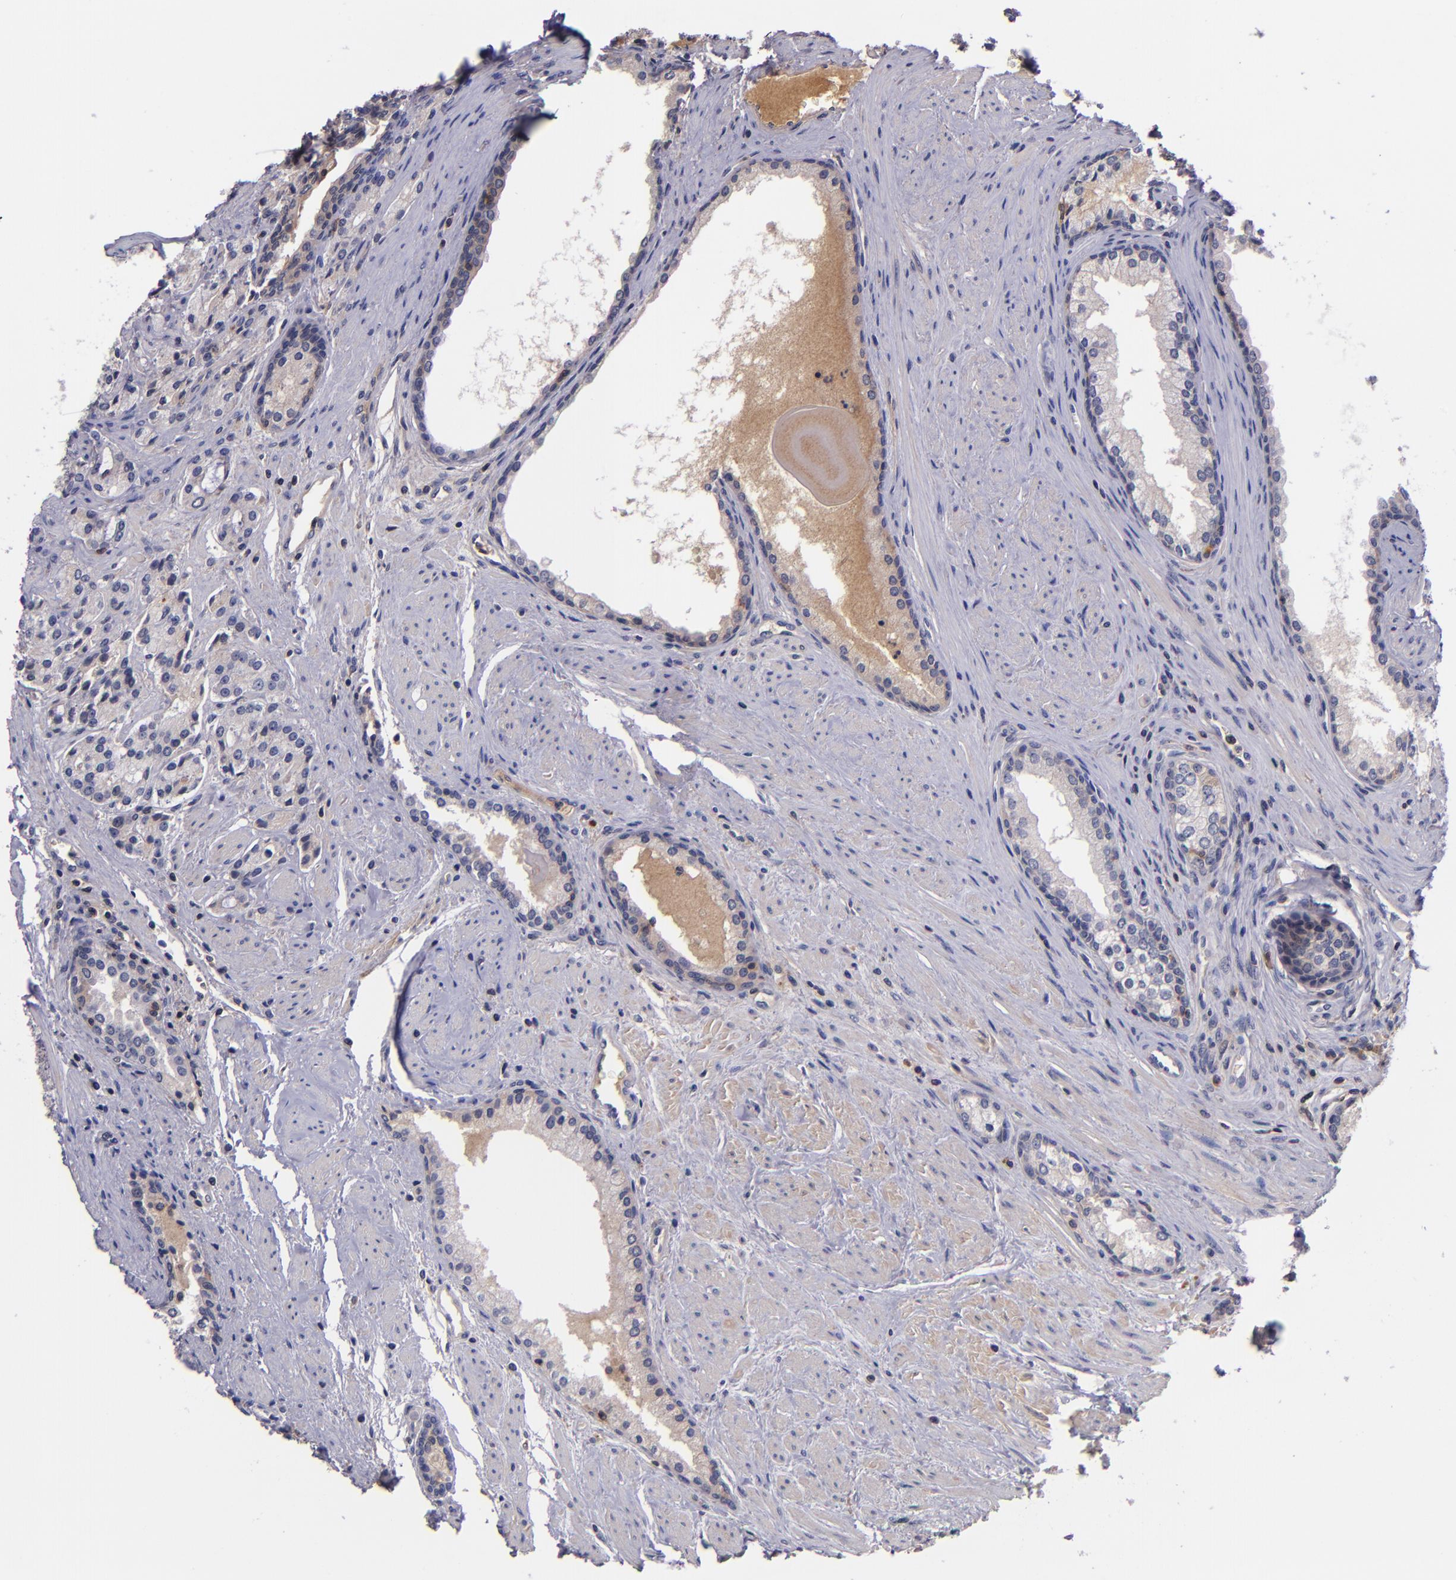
{"staining": {"intensity": "moderate", "quantity": ">75%", "location": "cytoplasmic/membranous"}, "tissue": "prostate cancer", "cell_type": "Tumor cells", "image_type": "cancer", "snomed": [{"axis": "morphology", "description": "Adenocarcinoma, Medium grade"}, {"axis": "topography", "description": "Prostate"}], "caption": "Immunohistochemistry (DAB) staining of prostate cancer shows moderate cytoplasmic/membranous protein expression in approximately >75% of tumor cells.", "gene": "RBP4", "patient": {"sex": "male", "age": 72}}